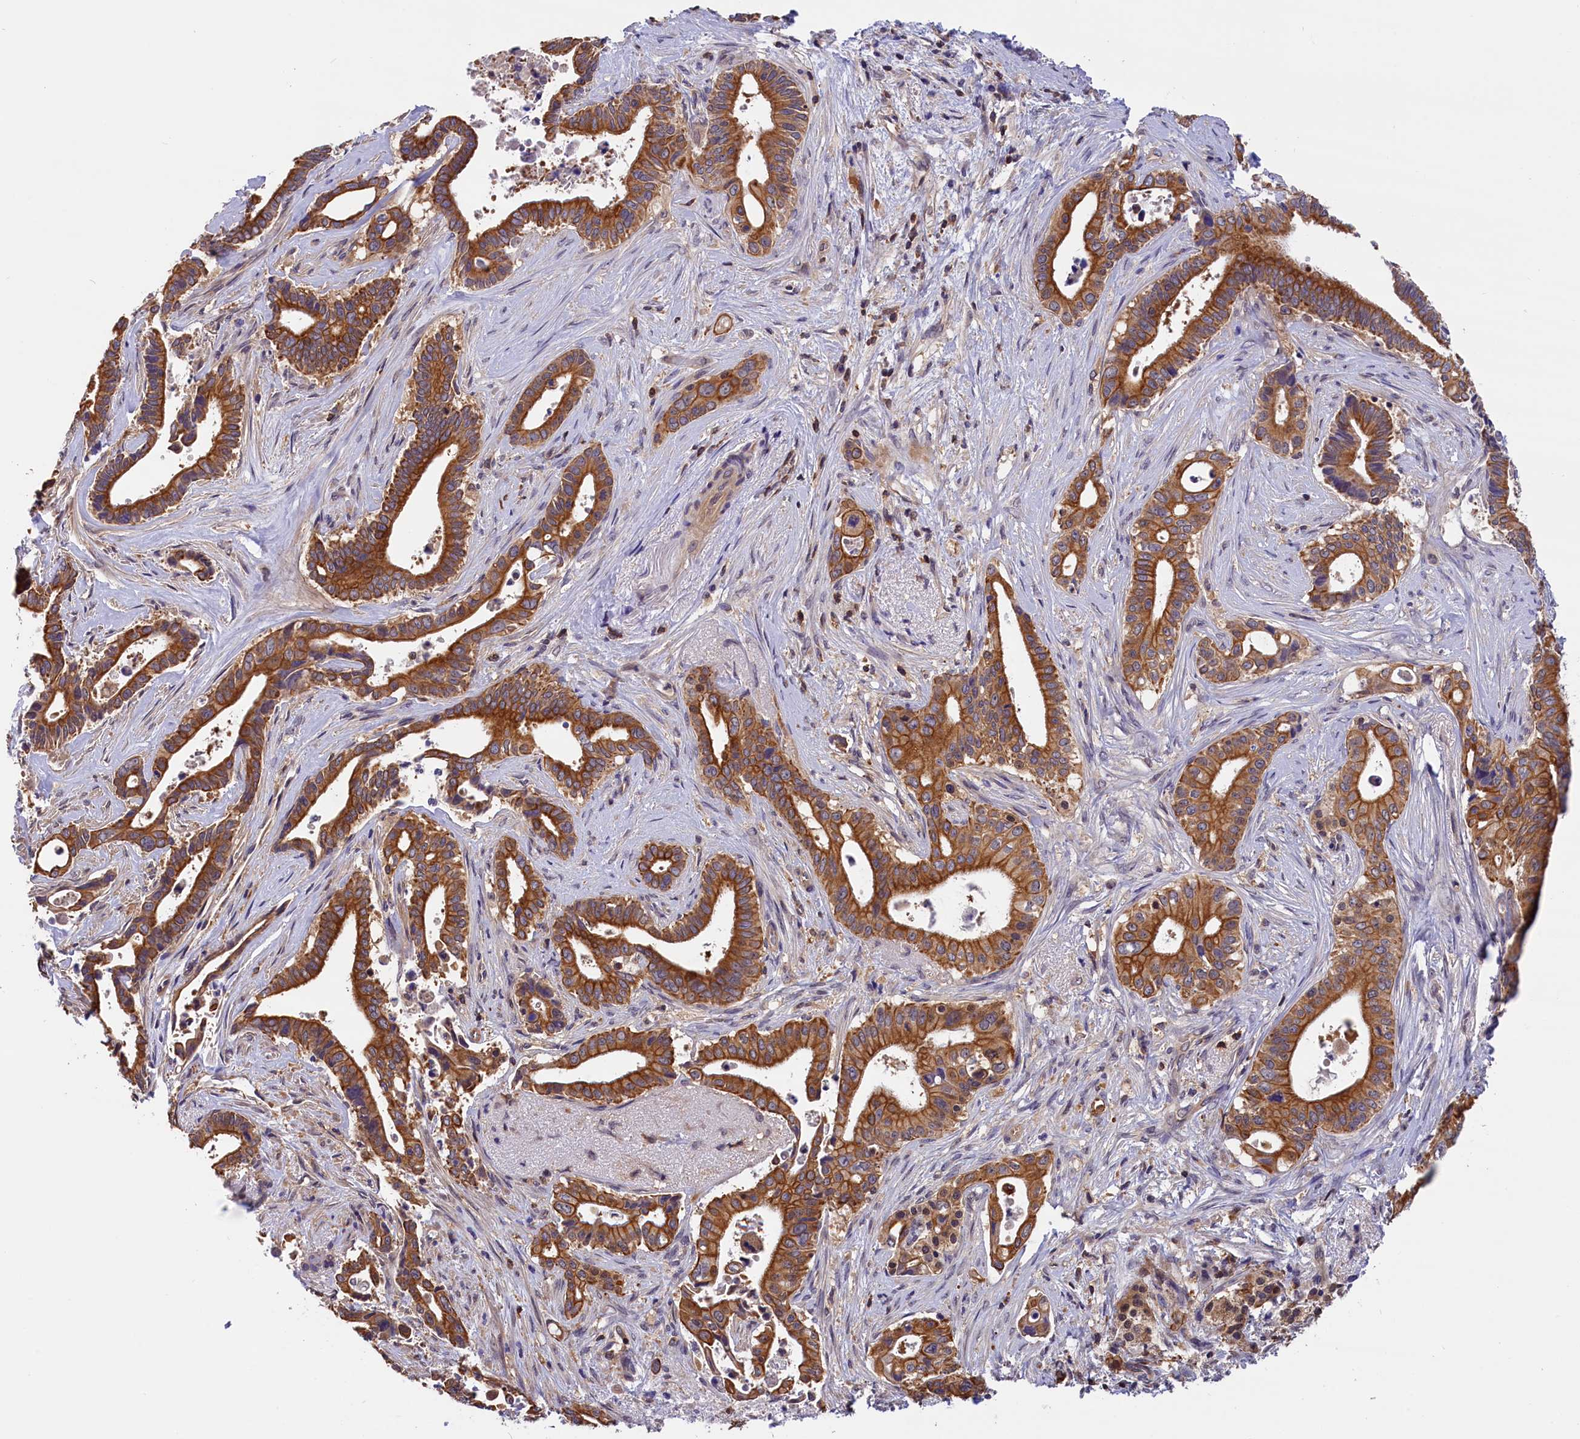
{"staining": {"intensity": "strong", "quantity": ">75%", "location": "cytoplasmic/membranous"}, "tissue": "pancreatic cancer", "cell_type": "Tumor cells", "image_type": "cancer", "snomed": [{"axis": "morphology", "description": "Adenocarcinoma, NOS"}, {"axis": "topography", "description": "Pancreas"}], "caption": "This histopathology image demonstrates immunohistochemistry staining of human pancreatic cancer (adenocarcinoma), with high strong cytoplasmic/membranous staining in about >75% of tumor cells.", "gene": "TBCB", "patient": {"sex": "female", "age": 77}}